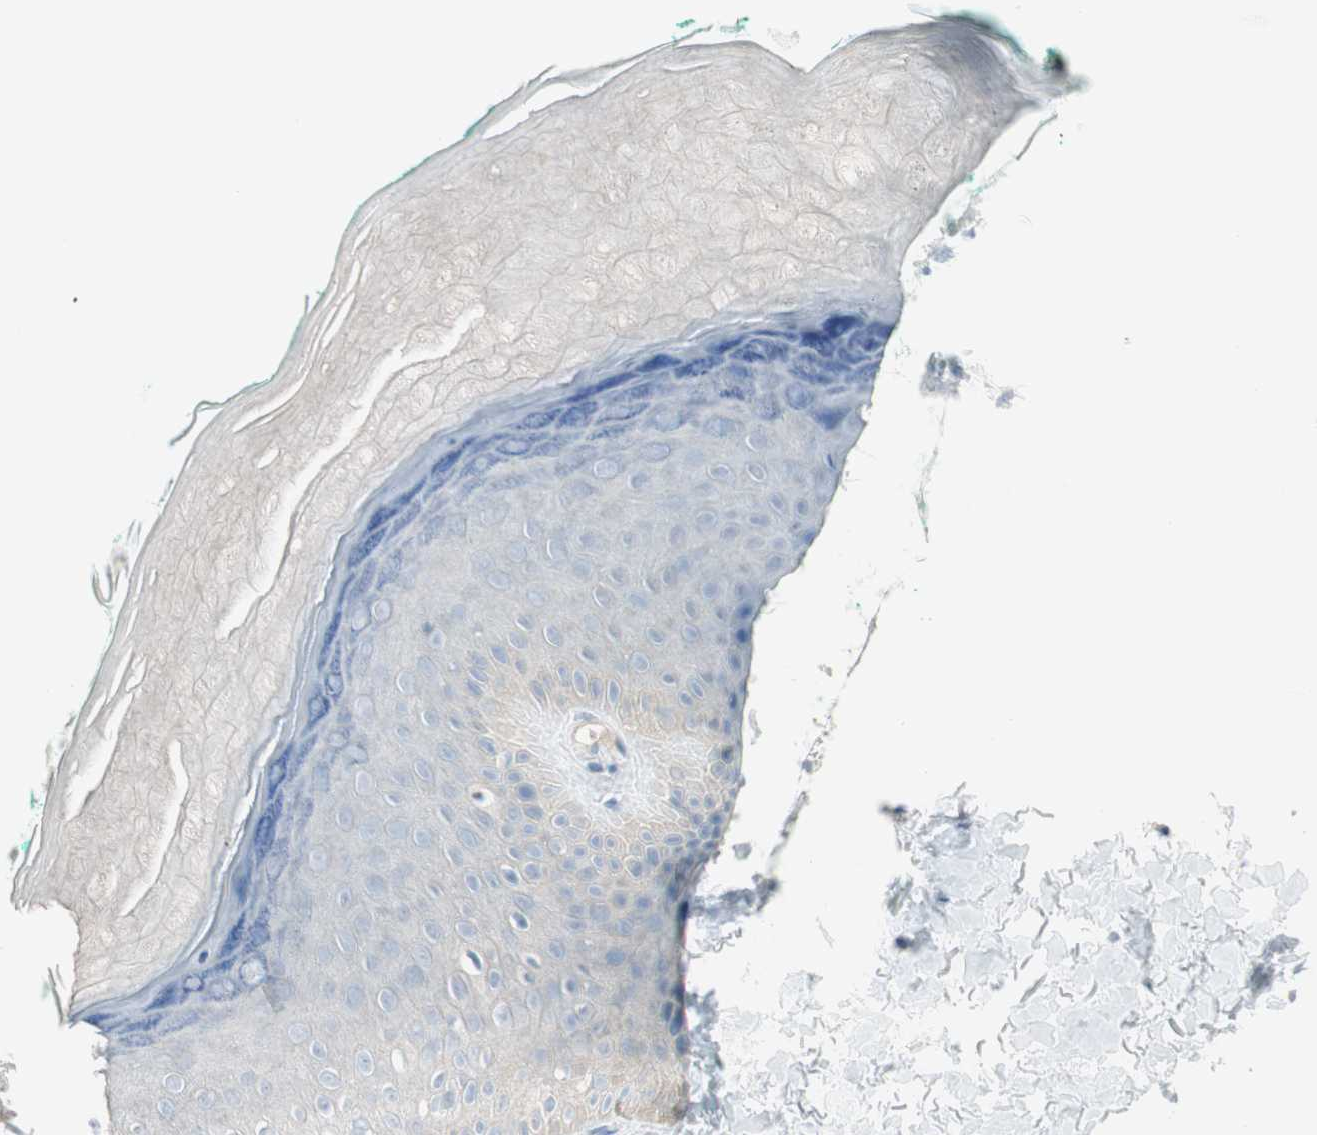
{"staining": {"intensity": "negative", "quantity": "none", "location": "none"}, "tissue": "skin", "cell_type": "Fibroblasts", "image_type": "normal", "snomed": [{"axis": "morphology", "description": "Normal tissue, NOS"}, {"axis": "topography", "description": "Skin"}], "caption": "DAB immunohistochemical staining of normal skin shows no significant expression in fibroblasts.", "gene": "ITLN2", "patient": {"sex": "male", "age": 26}}